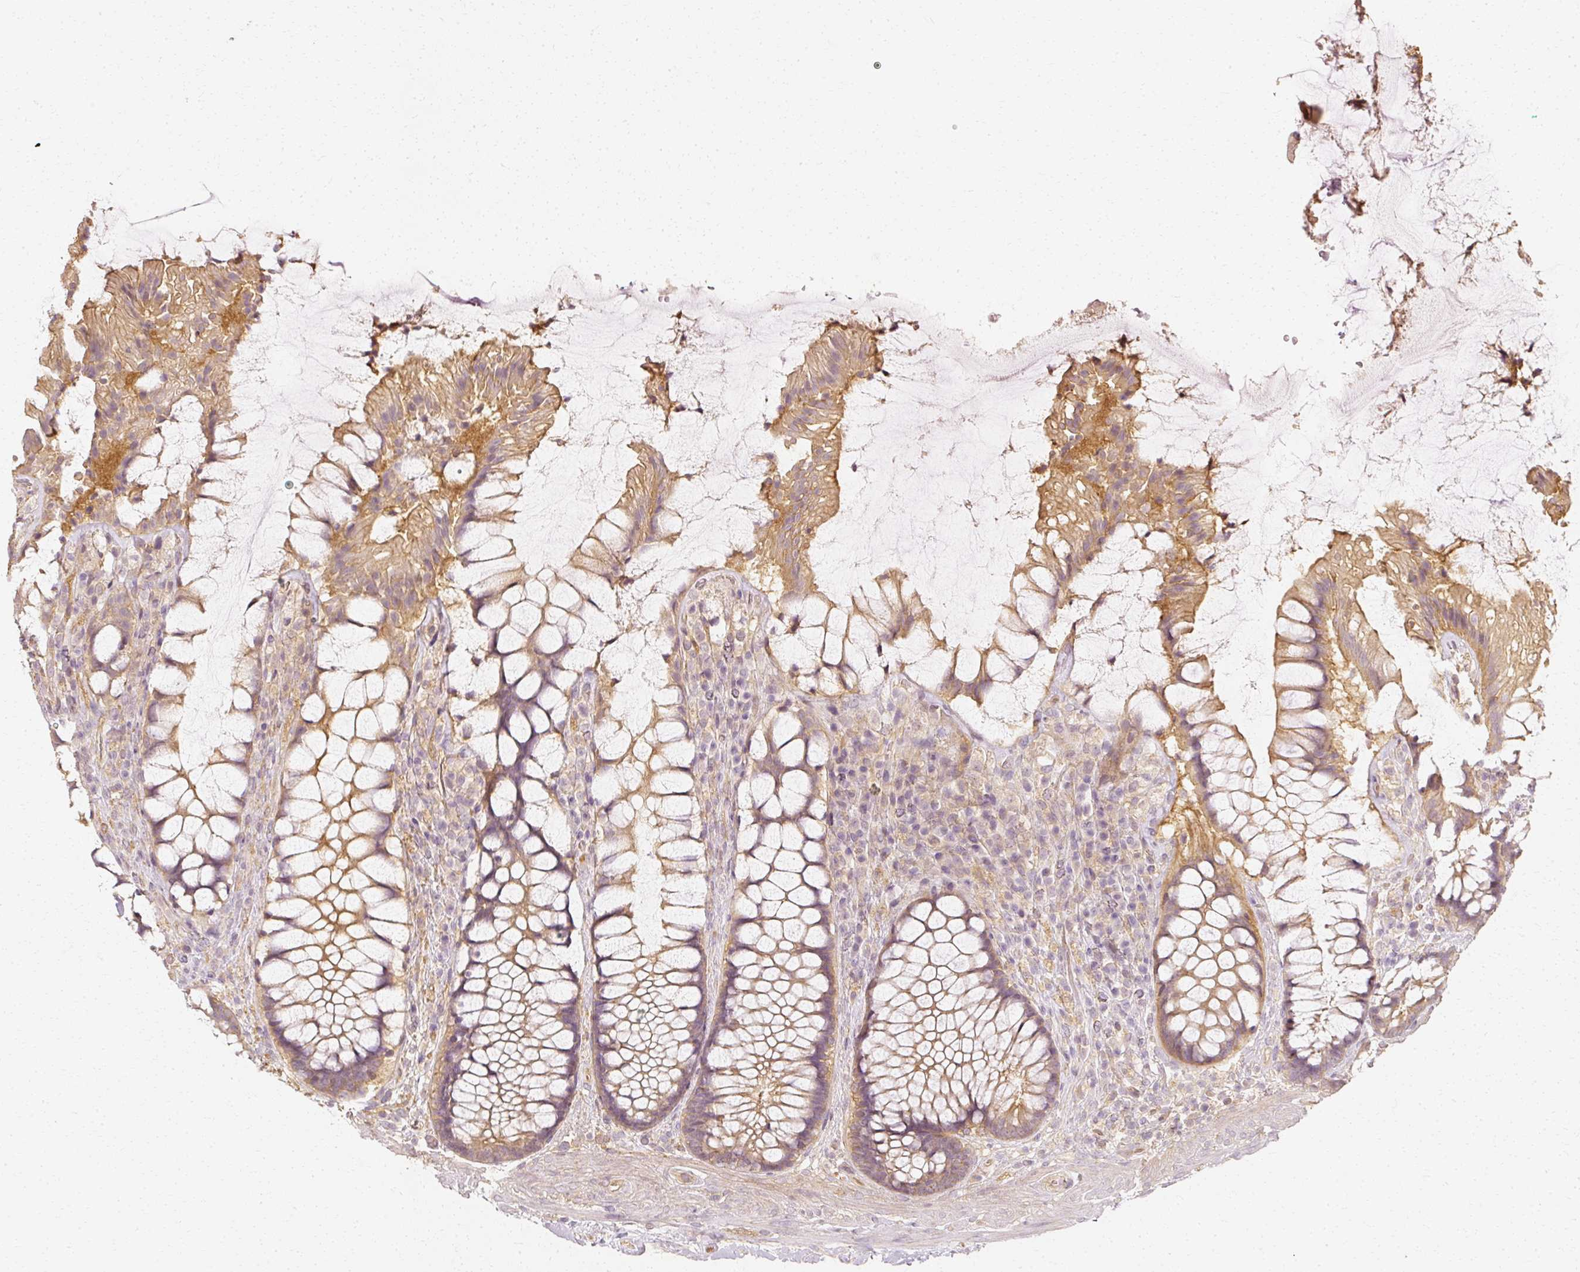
{"staining": {"intensity": "moderate", "quantity": ">75%", "location": "cytoplasmic/membranous"}, "tissue": "rectum", "cell_type": "Glandular cells", "image_type": "normal", "snomed": [{"axis": "morphology", "description": "Normal tissue, NOS"}, {"axis": "topography", "description": "Rectum"}], "caption": "The photomicrograph reveals a brown stain indicating the presence of a protein in the cytoplasmic/membranous of glandular cells in rectum.", "gene": "GNAQ", "patient": {"sex": "female", "age": 58}}